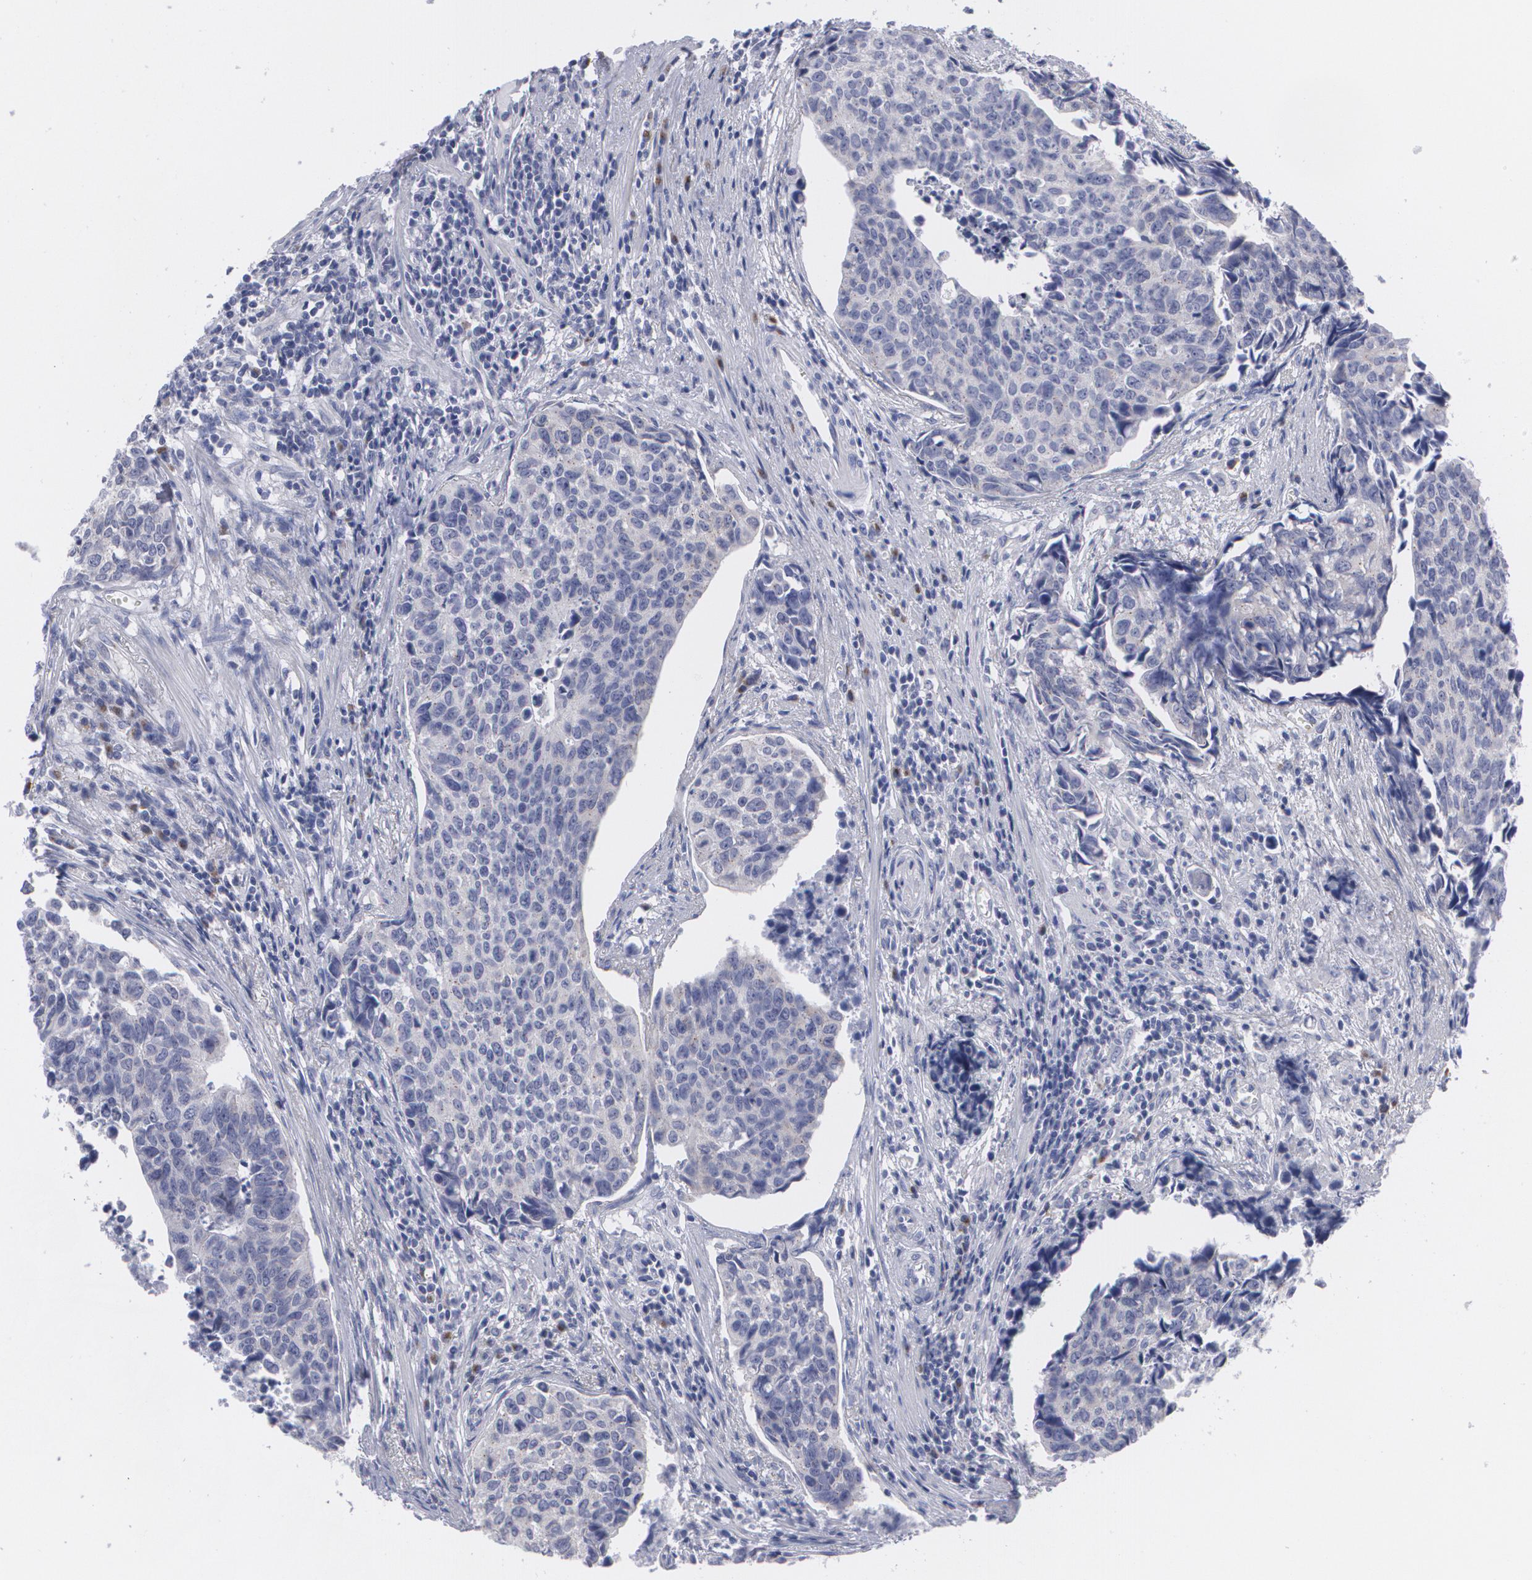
{"staining": {"intensity": "negative", "quantity": "none", "location": "none"}, "tissue": "urothelial cancer", "cell_type": "Tumor cells", "image_type": "cancer", "snomed": [{"axis": "morphology", "description": "Urothelial carcinoma, High grade"}, {"axis": "topography", "description": "Urinary bladder"}], "caption": "DAB immunohistochemical staining of high-grade urothelial carcinoma shows no significant expression in tumor cells.", "gene": "MBNL3", "patient": {"sex": "male", "age": 81}}